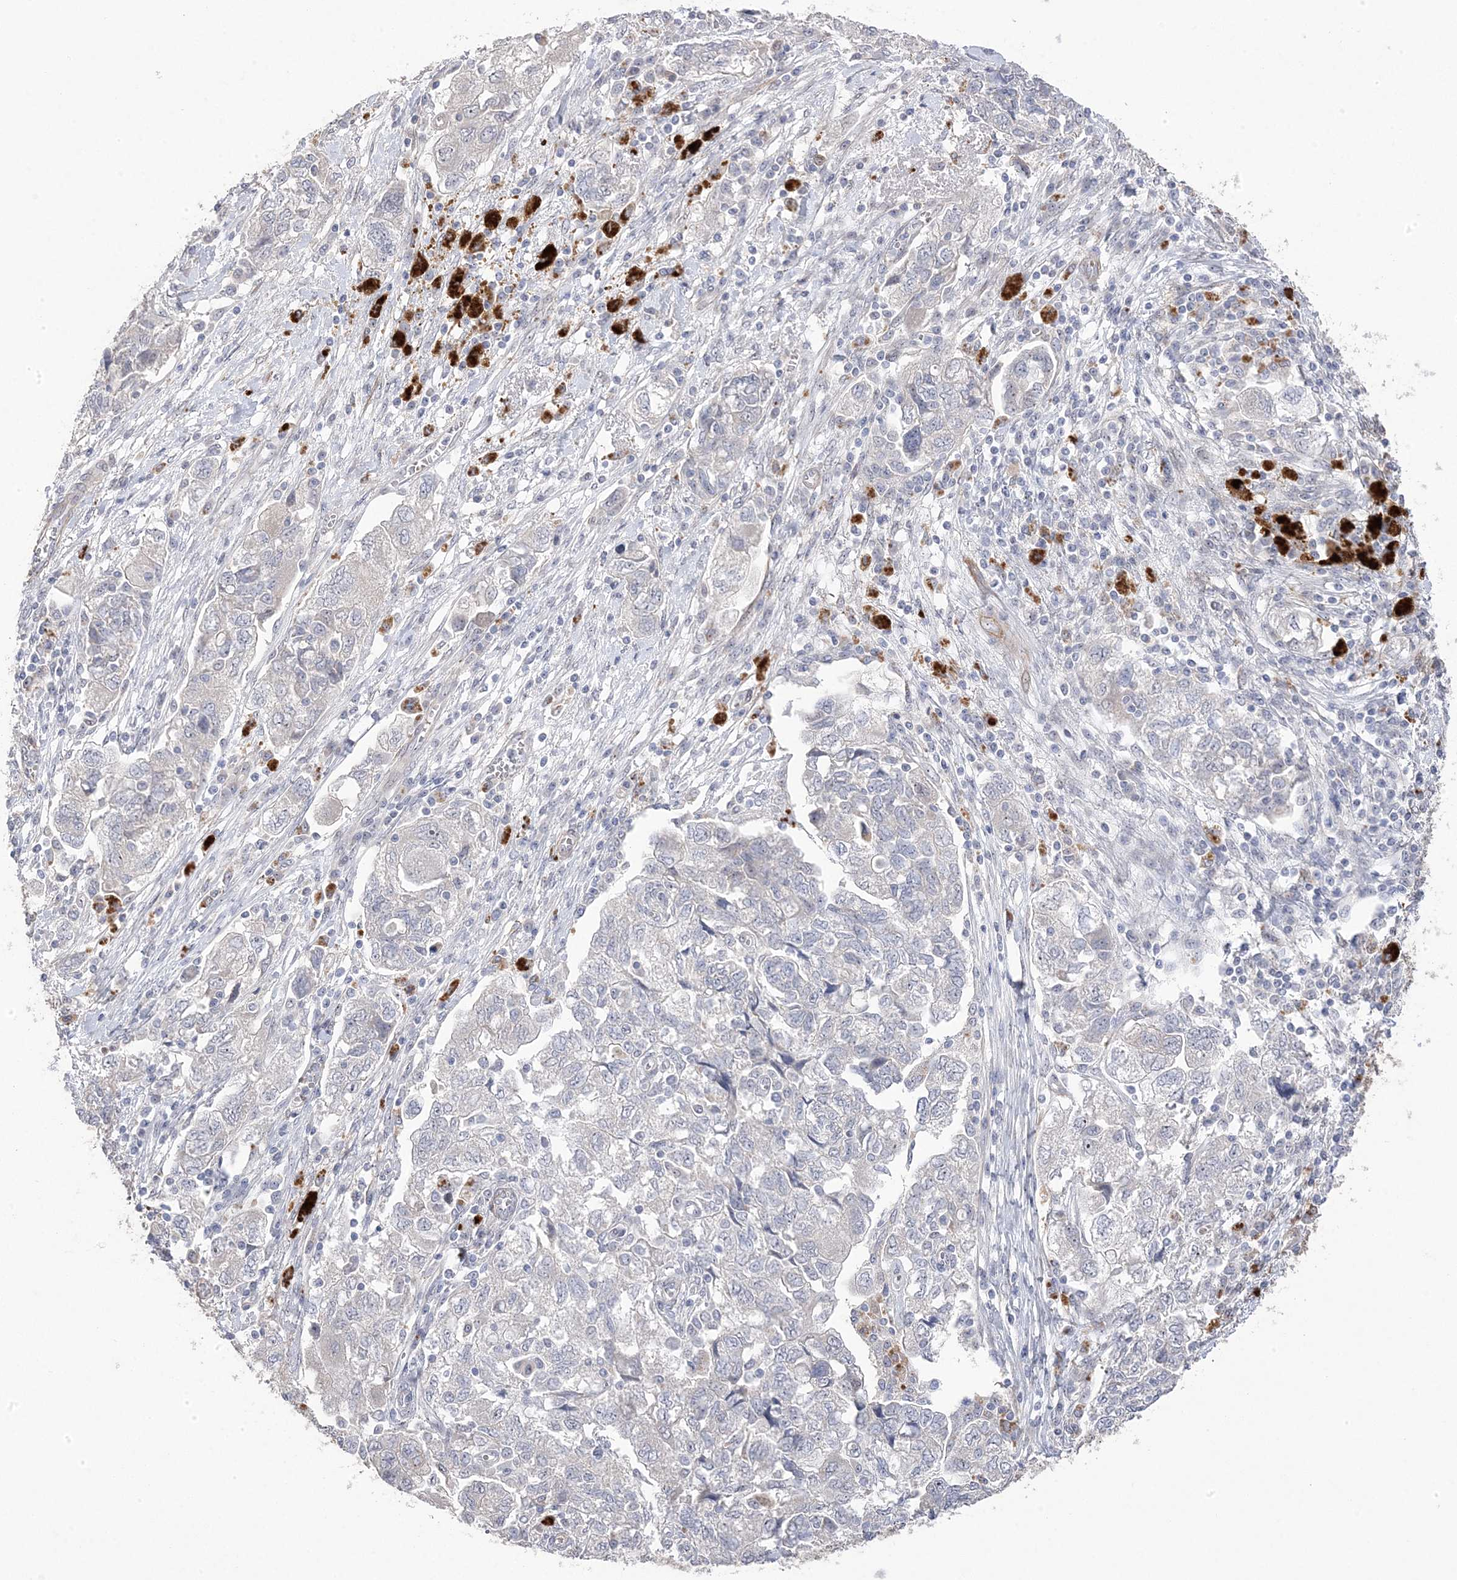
{"staining": {"intensity": "negative", "quantity": "none", "location": "none"}, "tissue": "ovarian cancer", "cell_type": "Tumor cells", "image_type": "cancer", "snomed": [{"axis": "morphology", "description": "Carcinoma, NOS"}, {"axis": "morphology", "description": "Cystadenocarcinoma, serous, NOS"}, {"axis": "topography", "description": "Ovary"}], "caption": "An image of ovarian cancer (carcinoma) stained for a protein displays no brown staining in tumor cells.", "gene": "GTPBP6", "patient": {"sex": "female", "age": 69}}